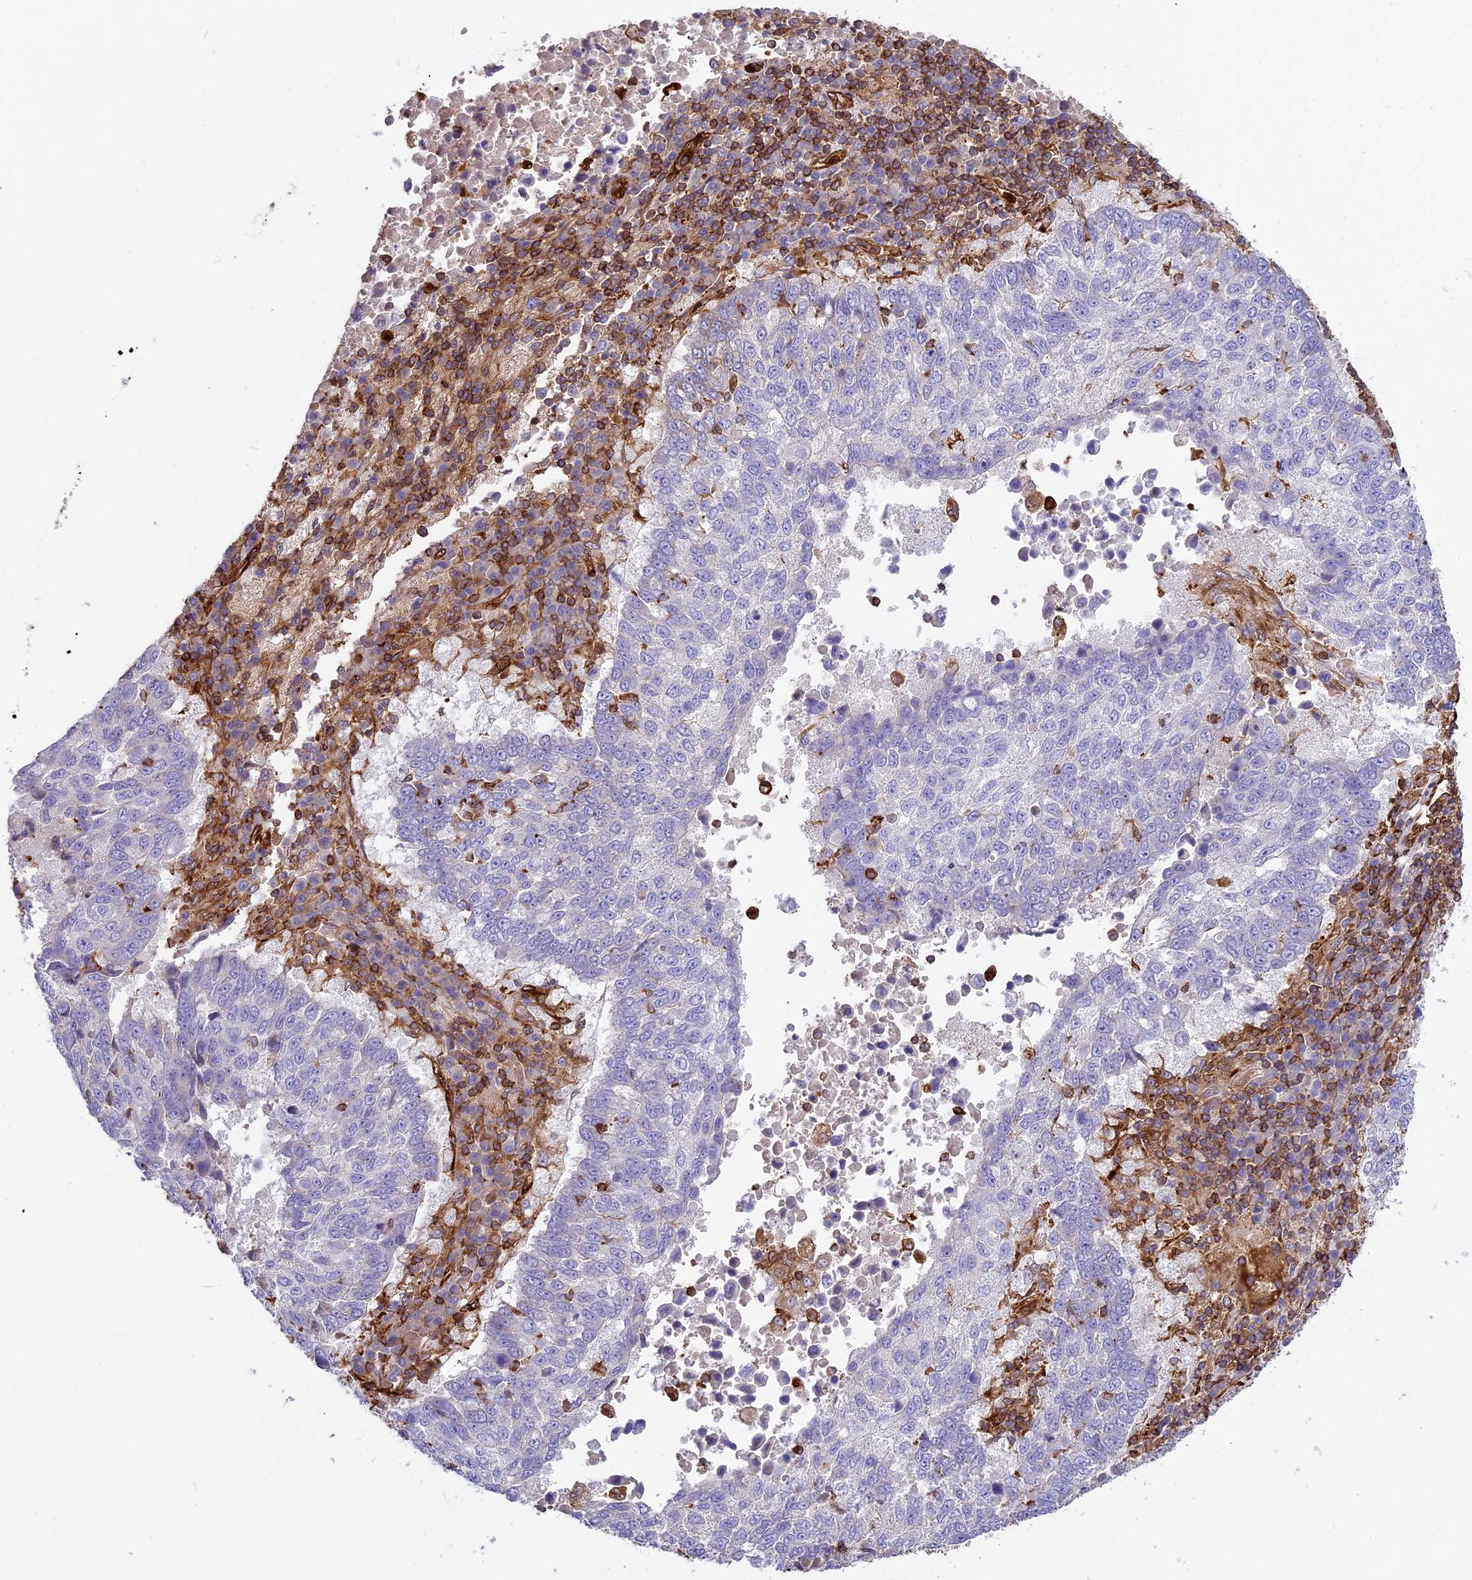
{"staining": {"intensity": "negative", "quantity": "none", "location": "none"}, "tissue": "lung cancer", "cell_type": "Tumor cells", "image_type": "cancer", "snomed": [{"axis": "morphology", "description": "Squamous cell carcinoma, NOS"}, {"axis": "topography", "description": "Lung"}], "caption": "Immunohistochemistry (IHC) micrograph of squamous cell carcinoma (lung) stained for a protein (brown), which demonstrates no expression in tumor cells.", "gene": "CD99L2", "patient": {"sex": "male", "age": 73}}